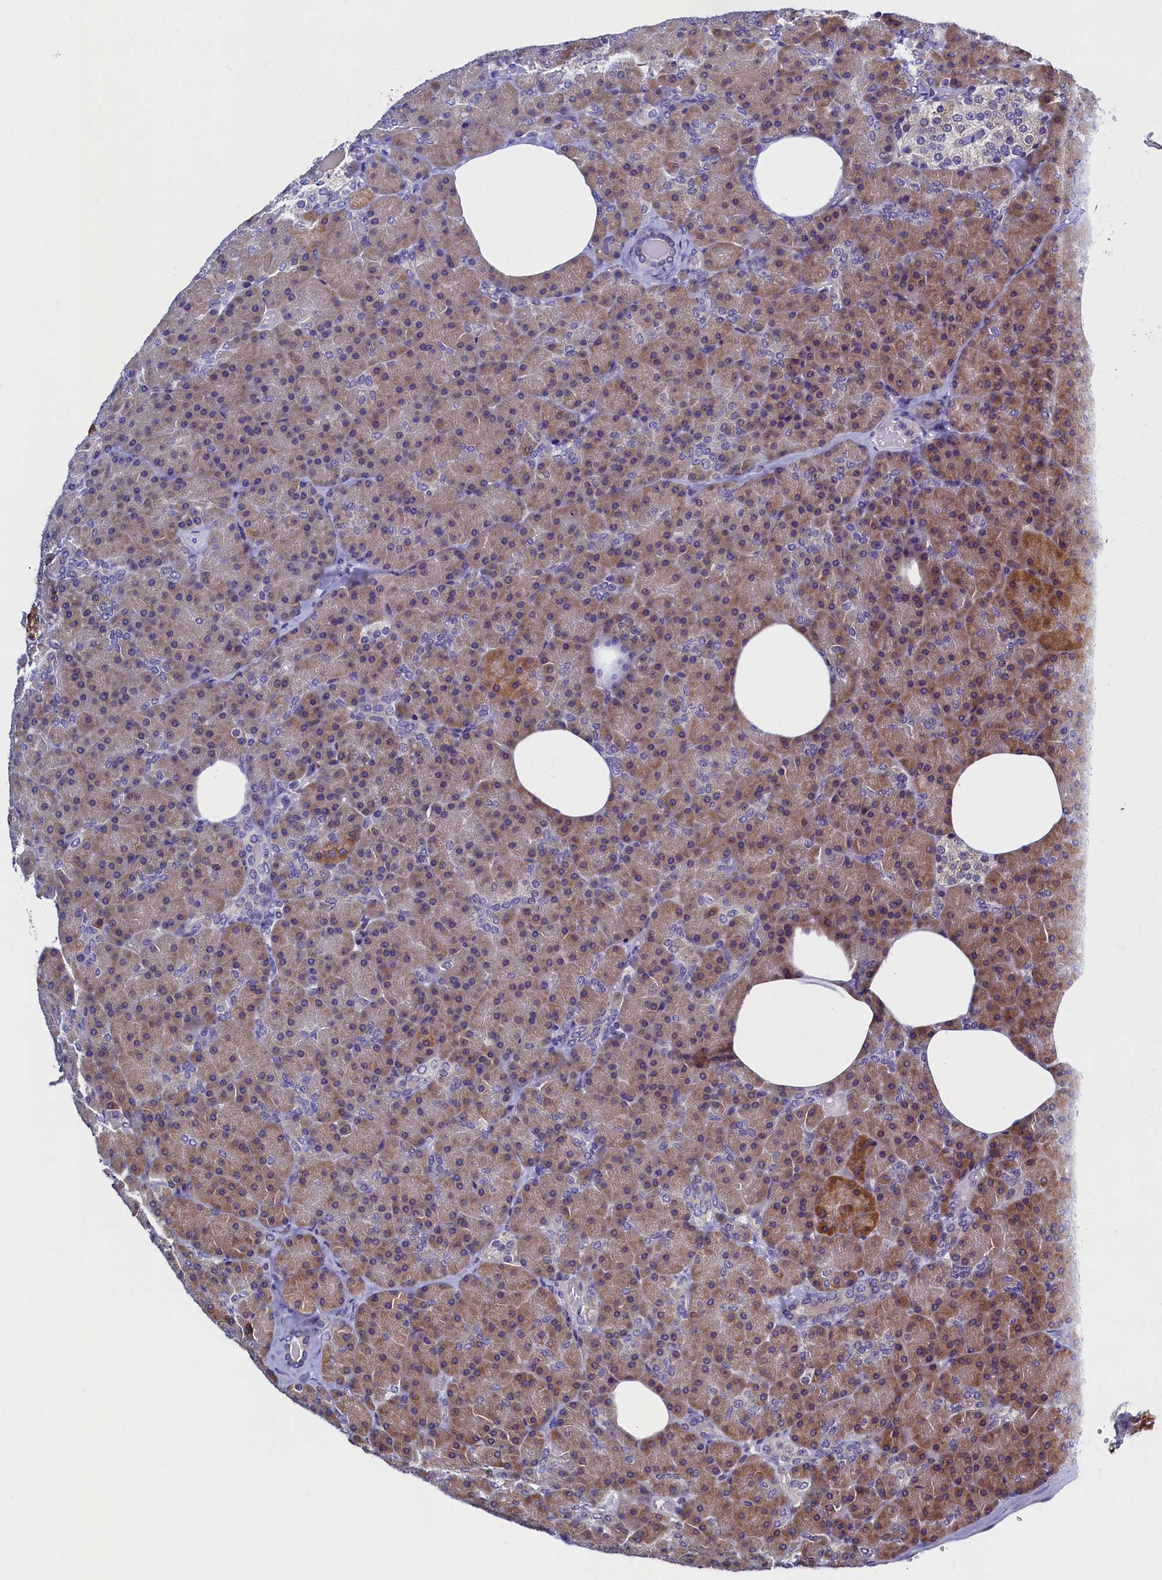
{"staining": {"intensity": "moderate", "quantity": ">75%", "location": "cytoplasmic/membranous"}, "tissue": "pancreas", "cell_type": "Exocrine glandular cells", "image_type": "normal", "snomed": [{"axis": "morphology", "description": "Normal tissue, NOS"}, {"axis": "morphology", "description": "Carcinoid, malignant, NOS"}, {"axis": "topography", "description": "Pancreas"}], "caption": "Immunohistochemistry (IHC) (DAB) staining of unremarkable human pancreas demonstrates moderate cytoplasmic/membranous protein expression in about >75% of exocrine glandular cells.", "gene": "SLC16A14", "patient": {"sex": "female", "age": 35}}